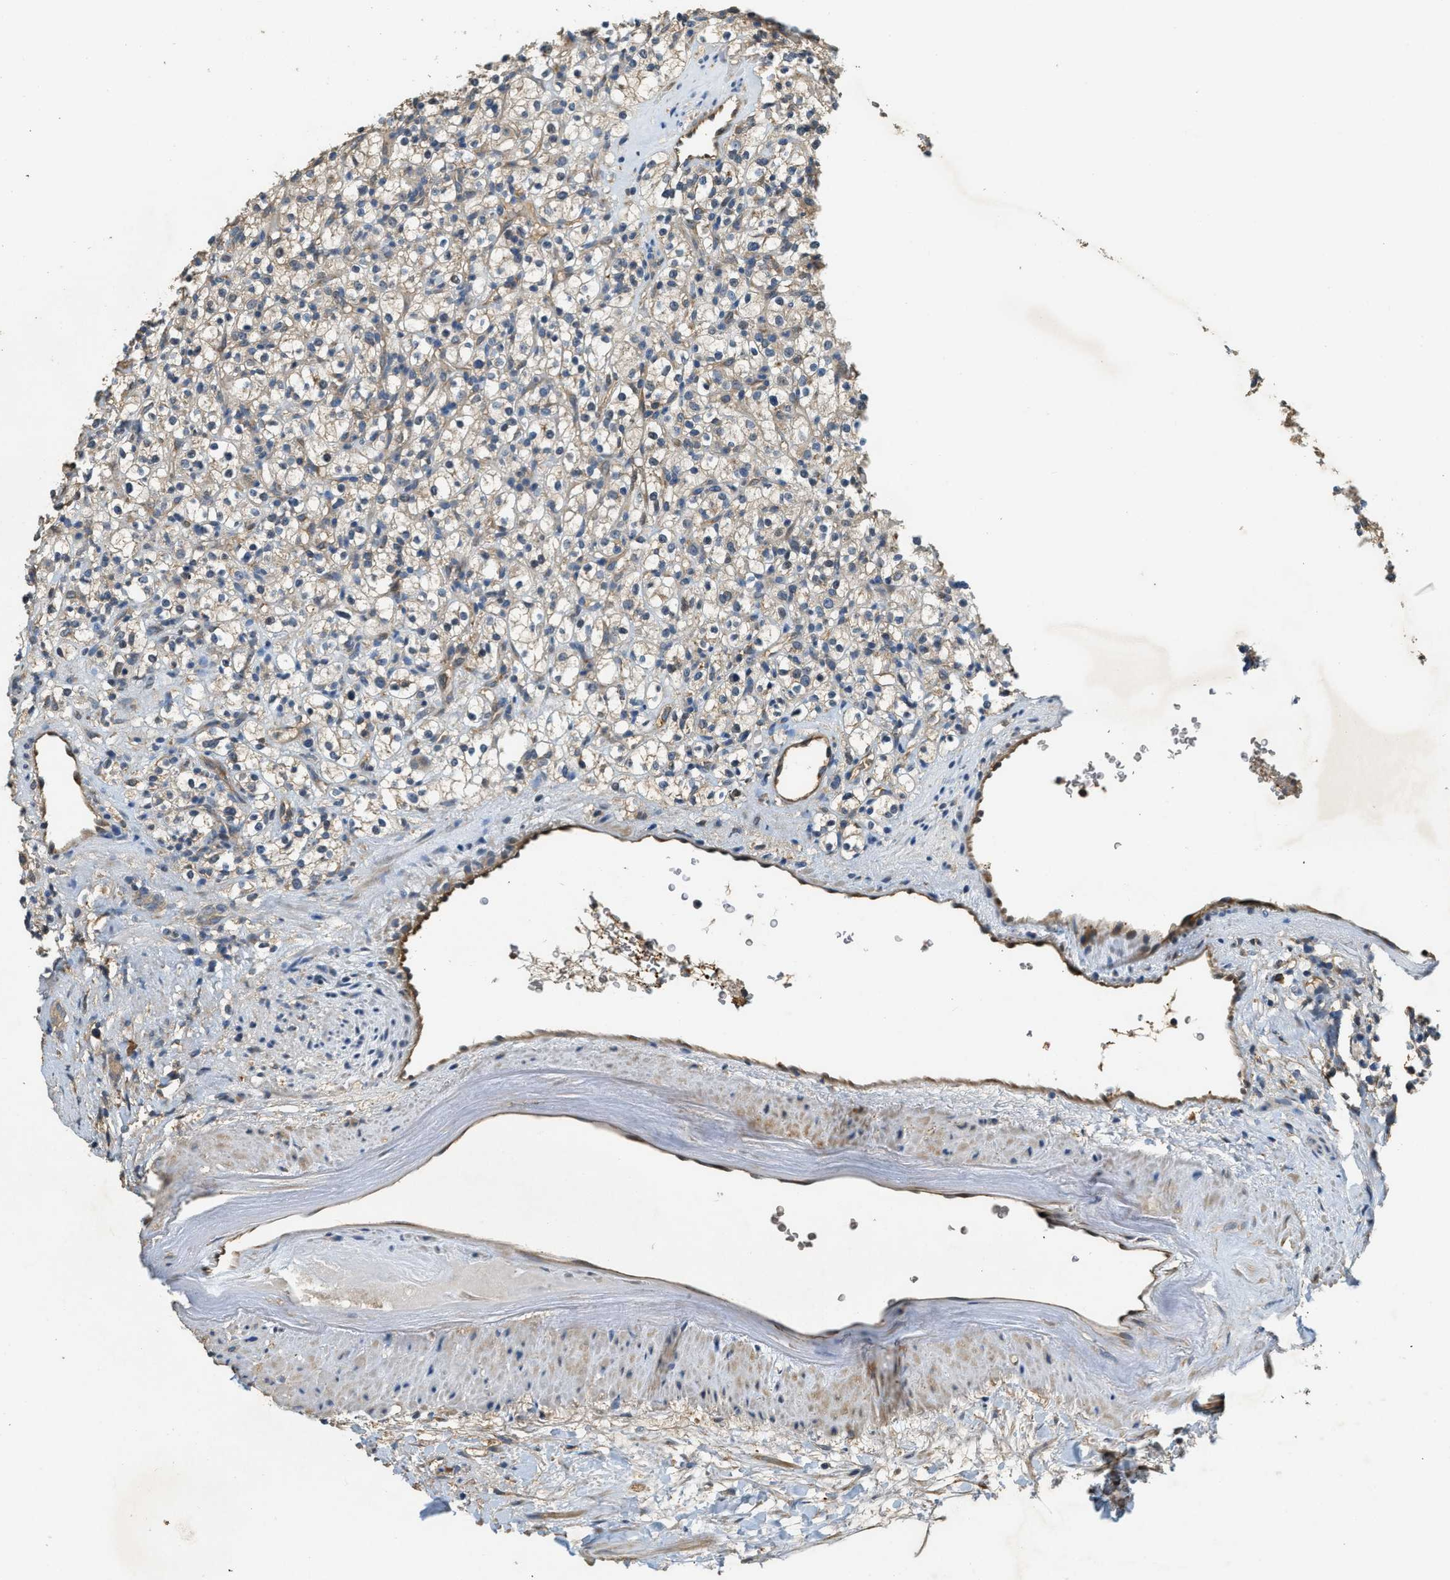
{"staining": {"intensity": "weak", "quantity": "<25%", "location": "cytoplasmic/membranous"}, "tissue": "renal cancer", "cell_type": "Tumor cells", "image_type": "cancer", "snomed": [{"axis": "morphology", "description": "Normal tissue, NOS"}, {"axis": "morphology", "description": "Adenocarcinoma, NOS"}, {"axis": "topography", "description": "Kidney"}], "caption": "Tumor cells are negative for brown protein staining in renal cancer (adenocarcinoma).", "gene": "CFLAR", "patient": {"sex": "female", "age": 72}}